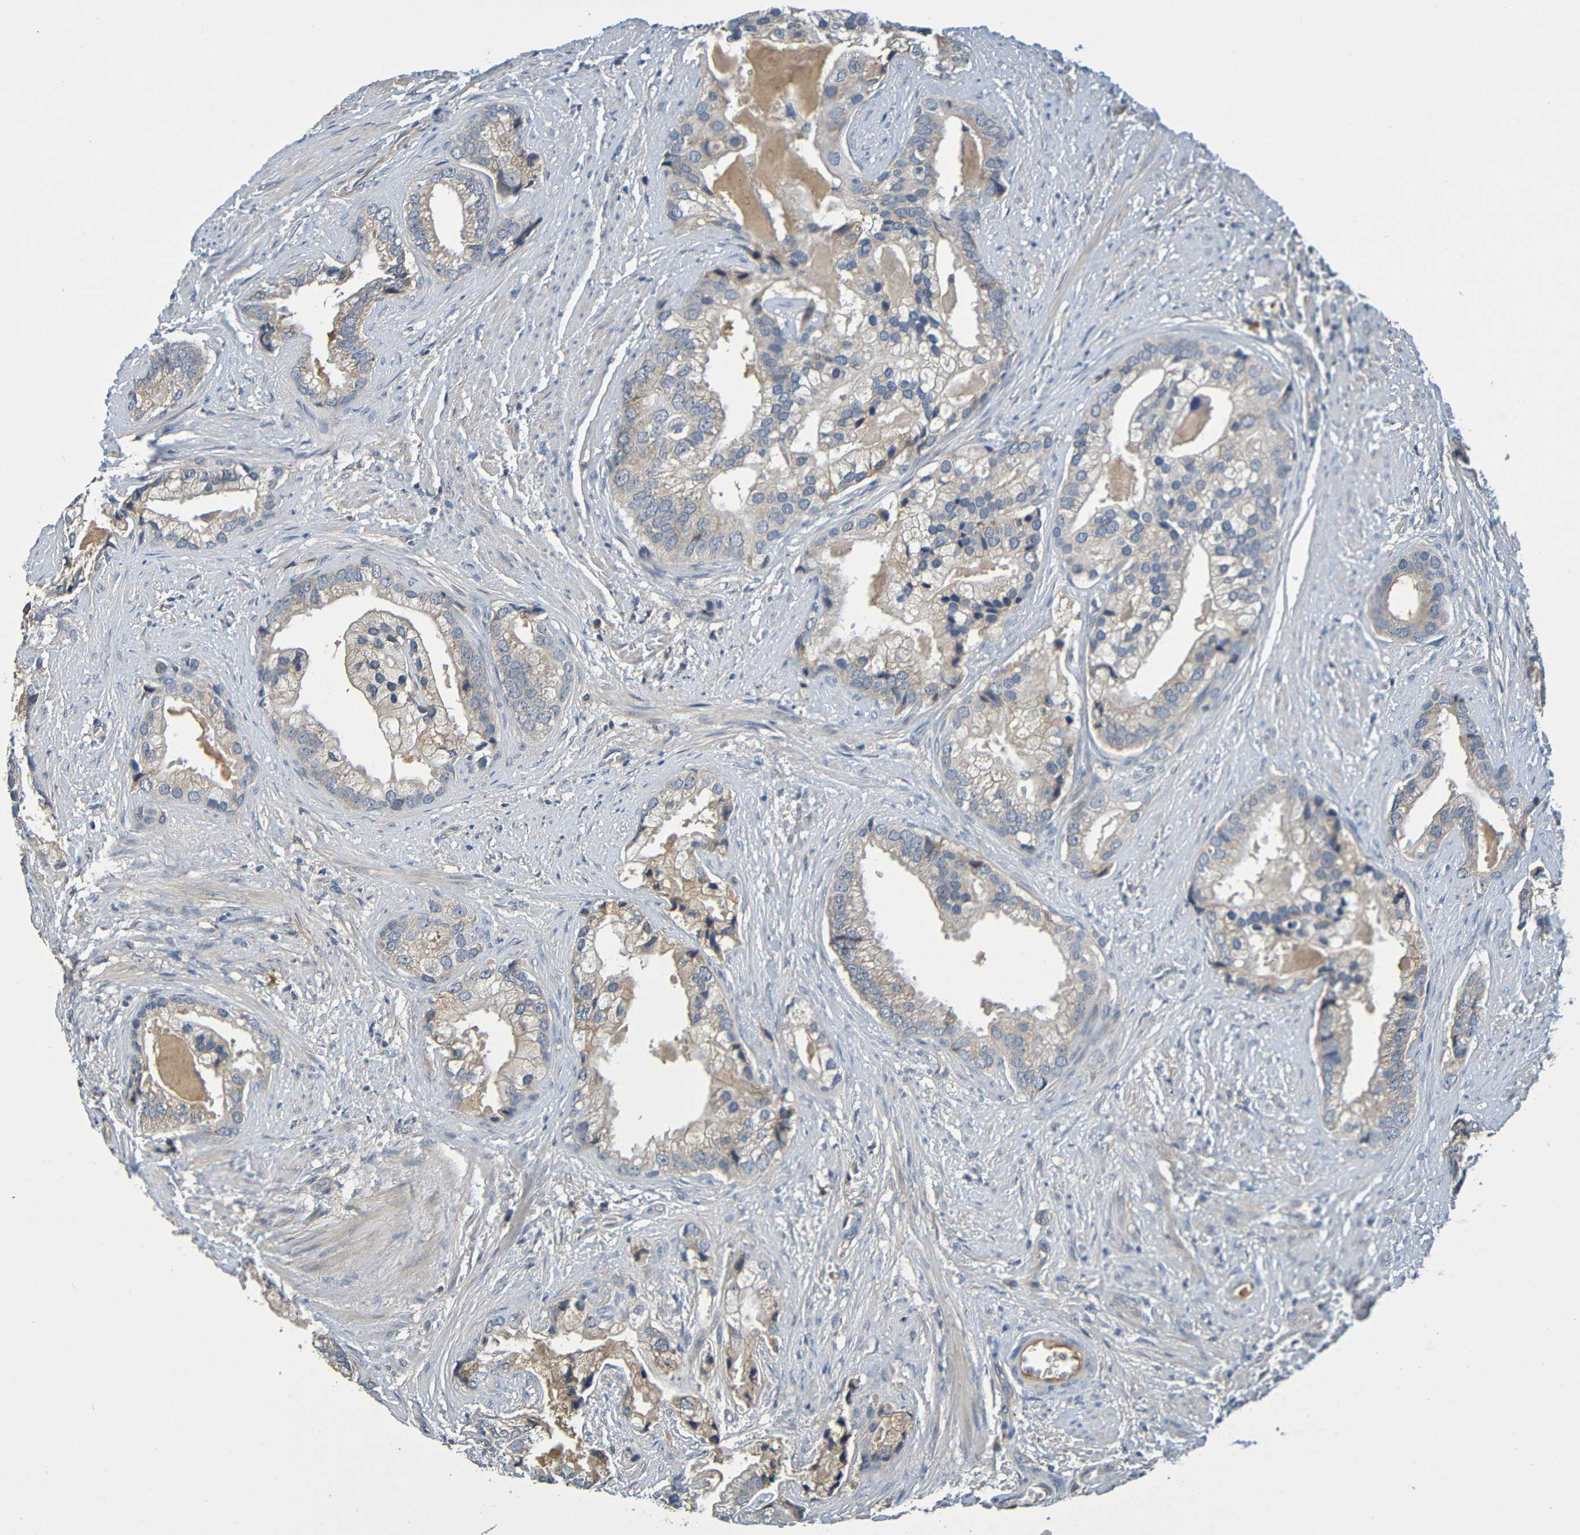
{"staining": {"intensity": "weak", "quantity": ">75%", "location": "cytoplasmic/membranous"}, "tissue": "prostate cancer", "cell_type": "Tumor cells", "image_type": "cancer", "snomed": [{"axis": "morphology", "description": "Adenocarcinoma, Low grade"}, {"axis": "topography", "description": "Prostate"}], "caption": "There is low levels of weak cytoplasmic/membranous expression in tumor cells of prostate cancer (low-grade adenocarcinoma), as demonstrated by immunohistochemical staining (brown color).", "gene": "C1QA", "patient": {"sex": "male", "age": 71}}